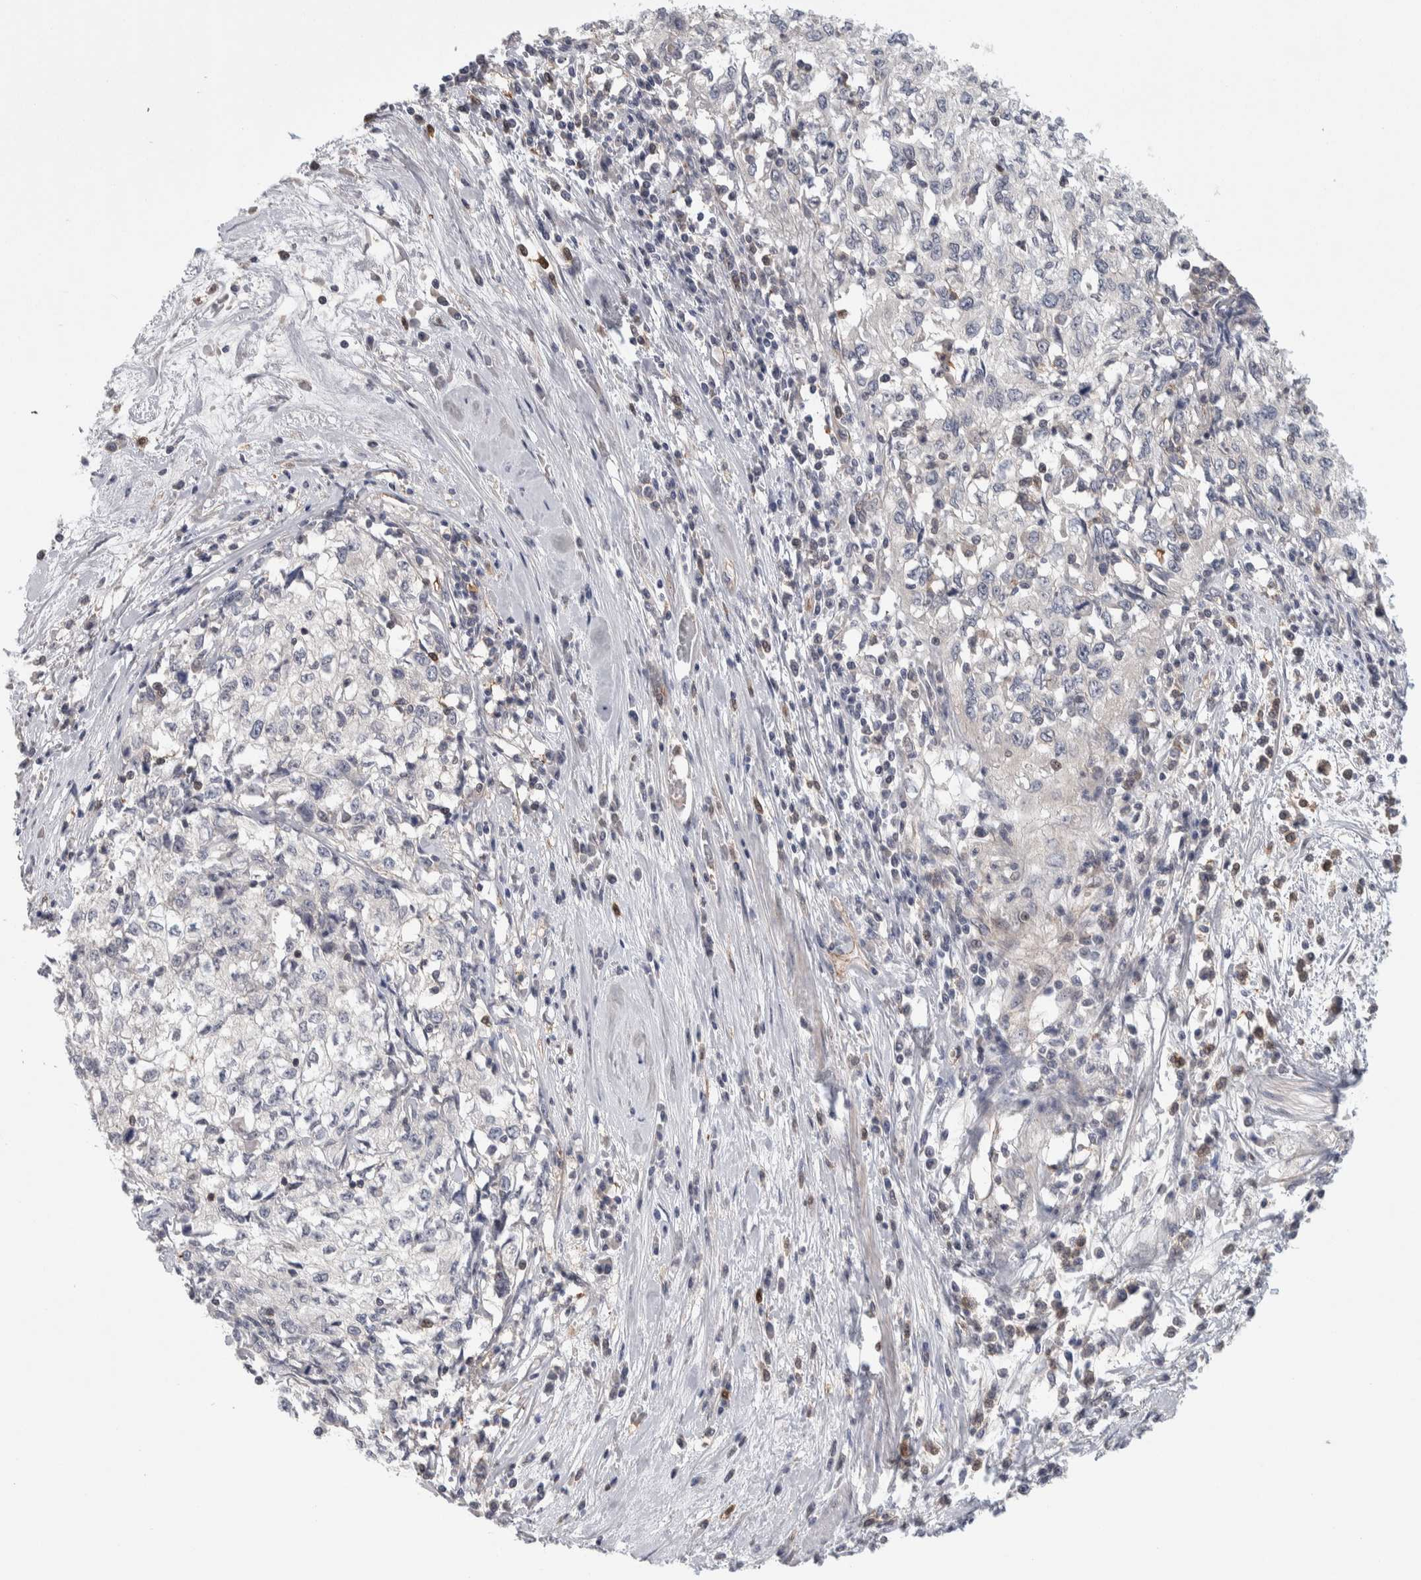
{"staining": {"intensity": "negative", "quantity": "none", "location": "none"}, "tissue": "cervical cancer", "cell_type": "Tumor cells", "image_type": "cancer", "snomed": [{"axis": "morphology", "description": "Squamous cell carcinoma, NOS"}, {"axis": "topography", "description": "Cervix"}], "caption": "Cervical cancer was stained to show a protein in brown. There is no significant positivity in tumor cells. Nuclei are stained in blue.", "gene": "ZNF862", "patient": {"sex": "female", "age": 57}}